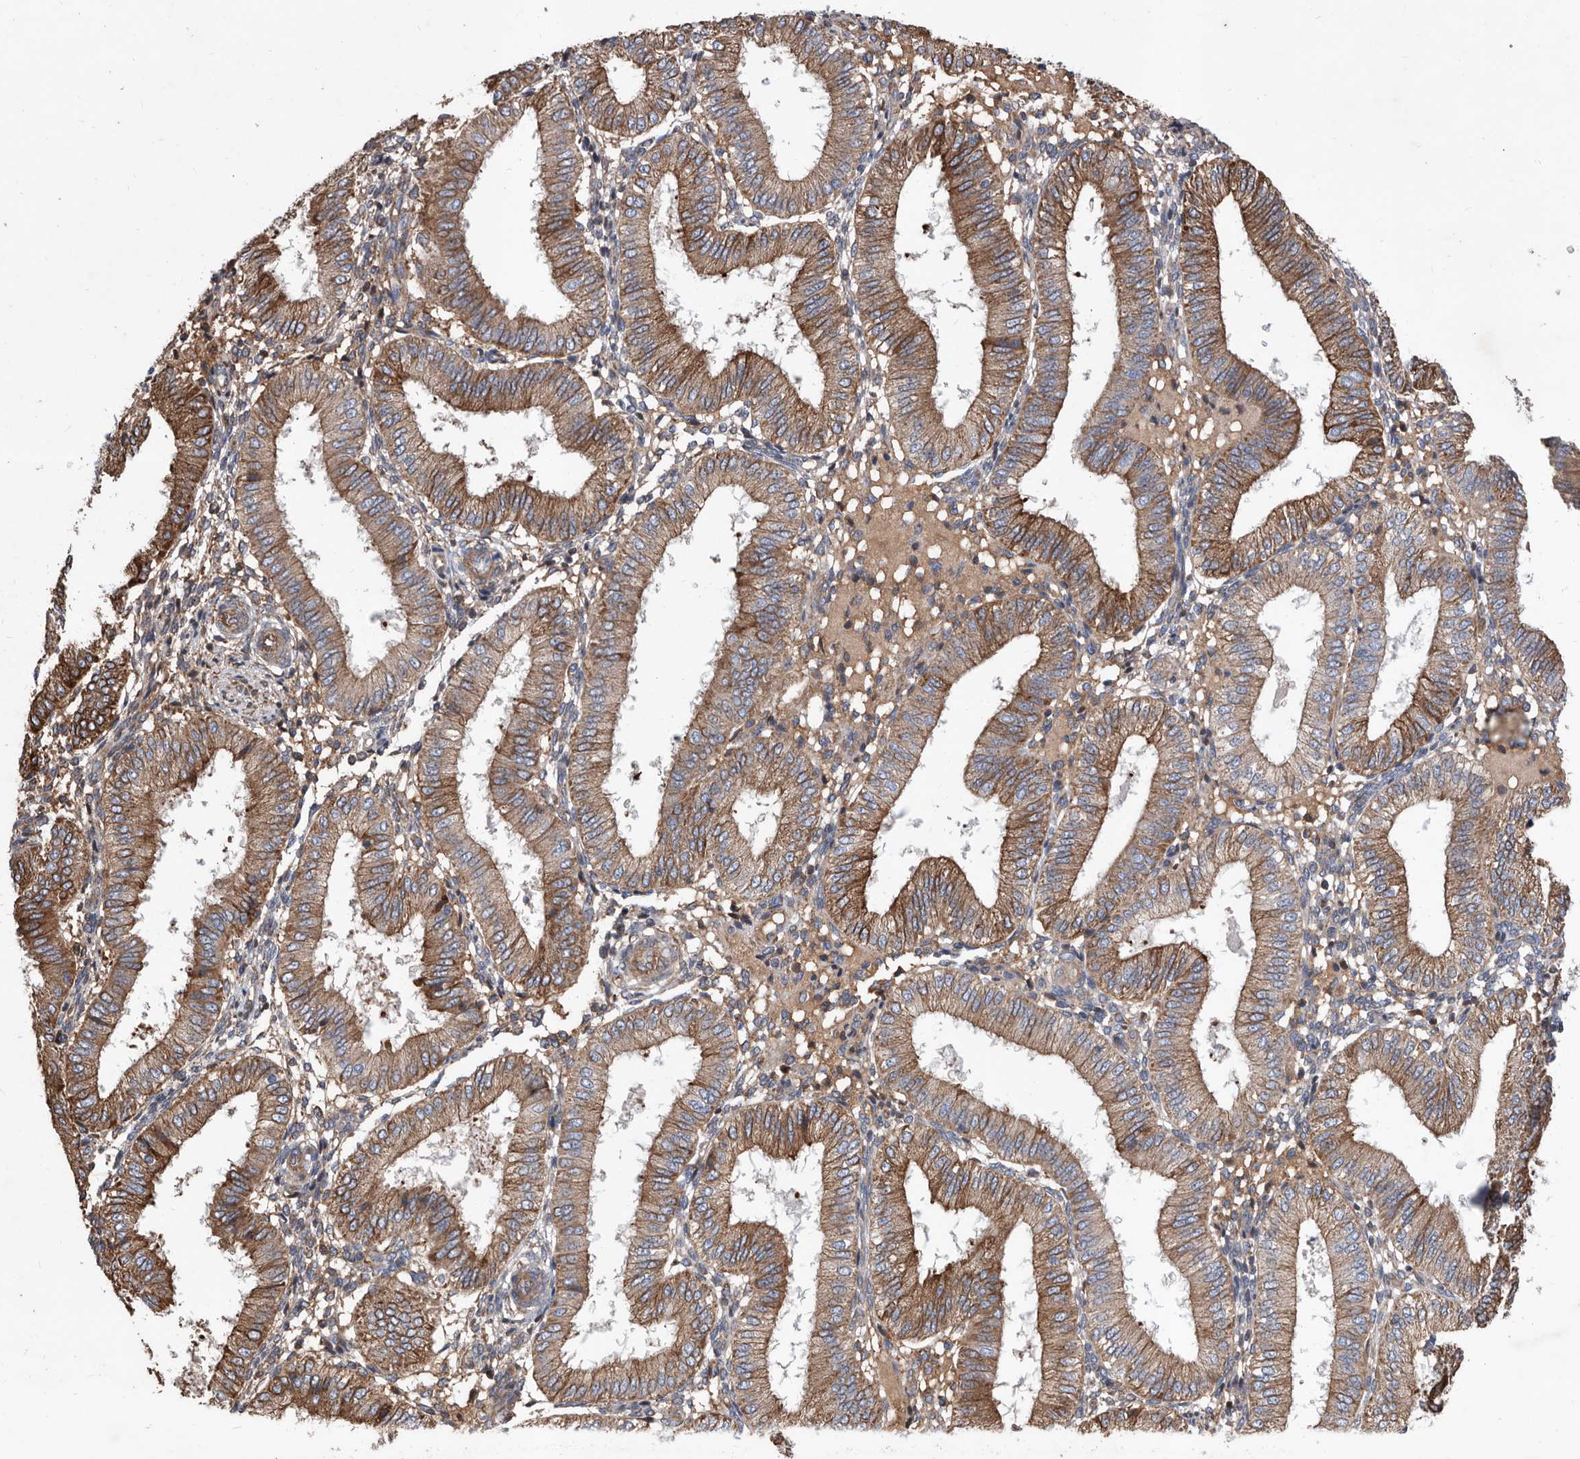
{"staining": {"intensity": "weak", "quantity": "25%-75%", "location": "cytoplasmic/membranous"}, "tissue": "endometrium", "cell_type": "Cells in endometrial stroma", "image_type": "normal", "snomed": [{"axis": "morphology", "description": "Normal tissue, NOS"}, {"axis": "topography", "description": "Endometrium"}], "caption": "Immunohistochemical staining of normal endometrium shows weak cytoplasmic/membranous protein staining in about 25%-75% of cells in endometrial stroma.", "gene": "ATP13A3", "patient": {"sex": "female", "age": 39}}